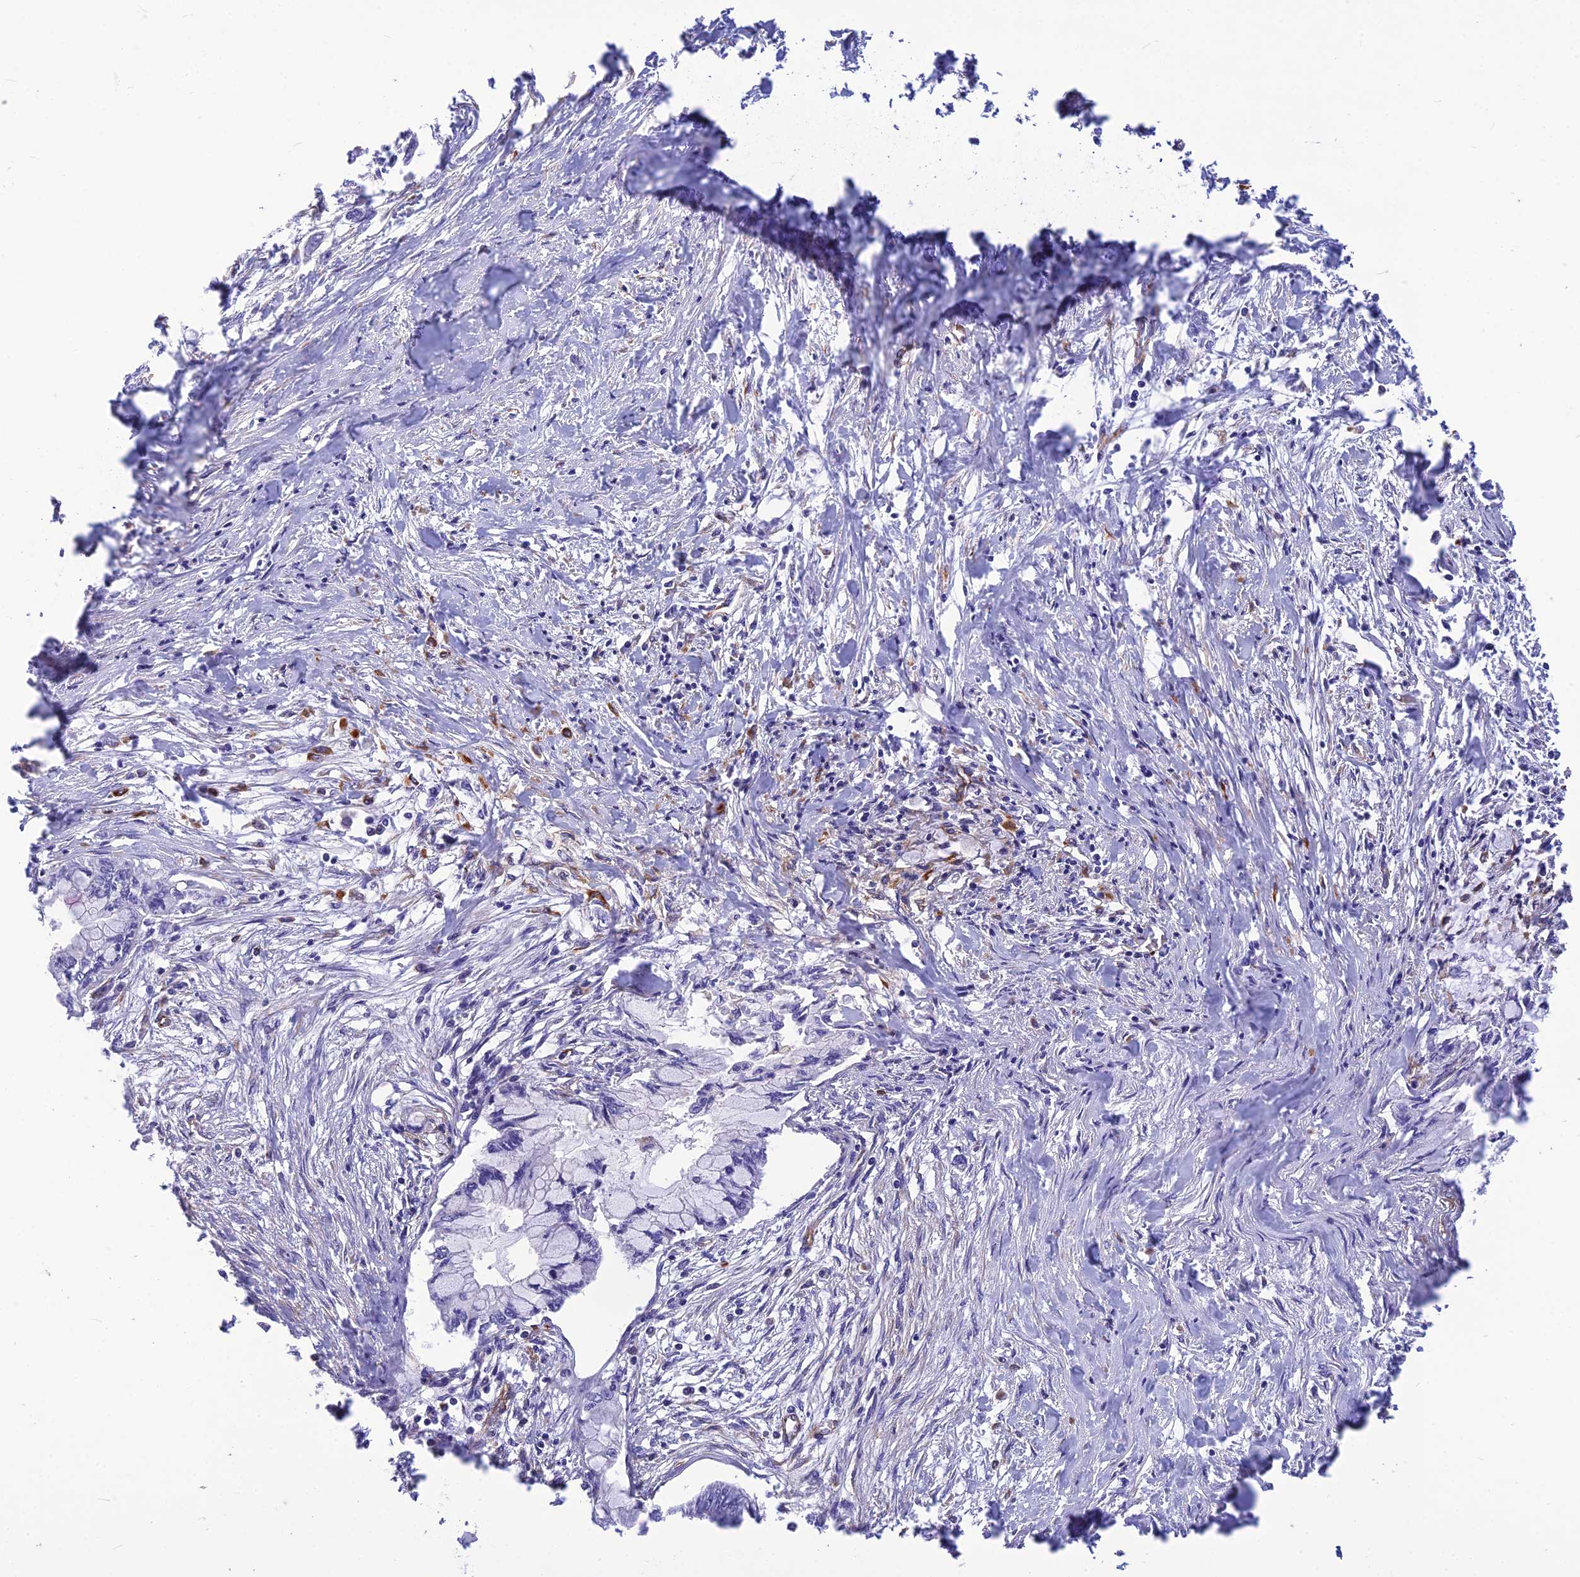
{"staining": {"intensity": "negative", "quantity": "none", "location": "none"}, "tissue": "pancreatic cancer", "cell_type": "Tumor cells", "image_type": "cancer", "snomed": [{"axis": "morphology", "description": "Adenocarcinoma, NOS"}, {"axis": "topography", "description": "Pancreas"}], "caption": "A micrograph of human pancreatic cancer is negative for staining in tumor cells.", "gene": "FBXL20", "patient": {"sex": "male", "age": 48}}